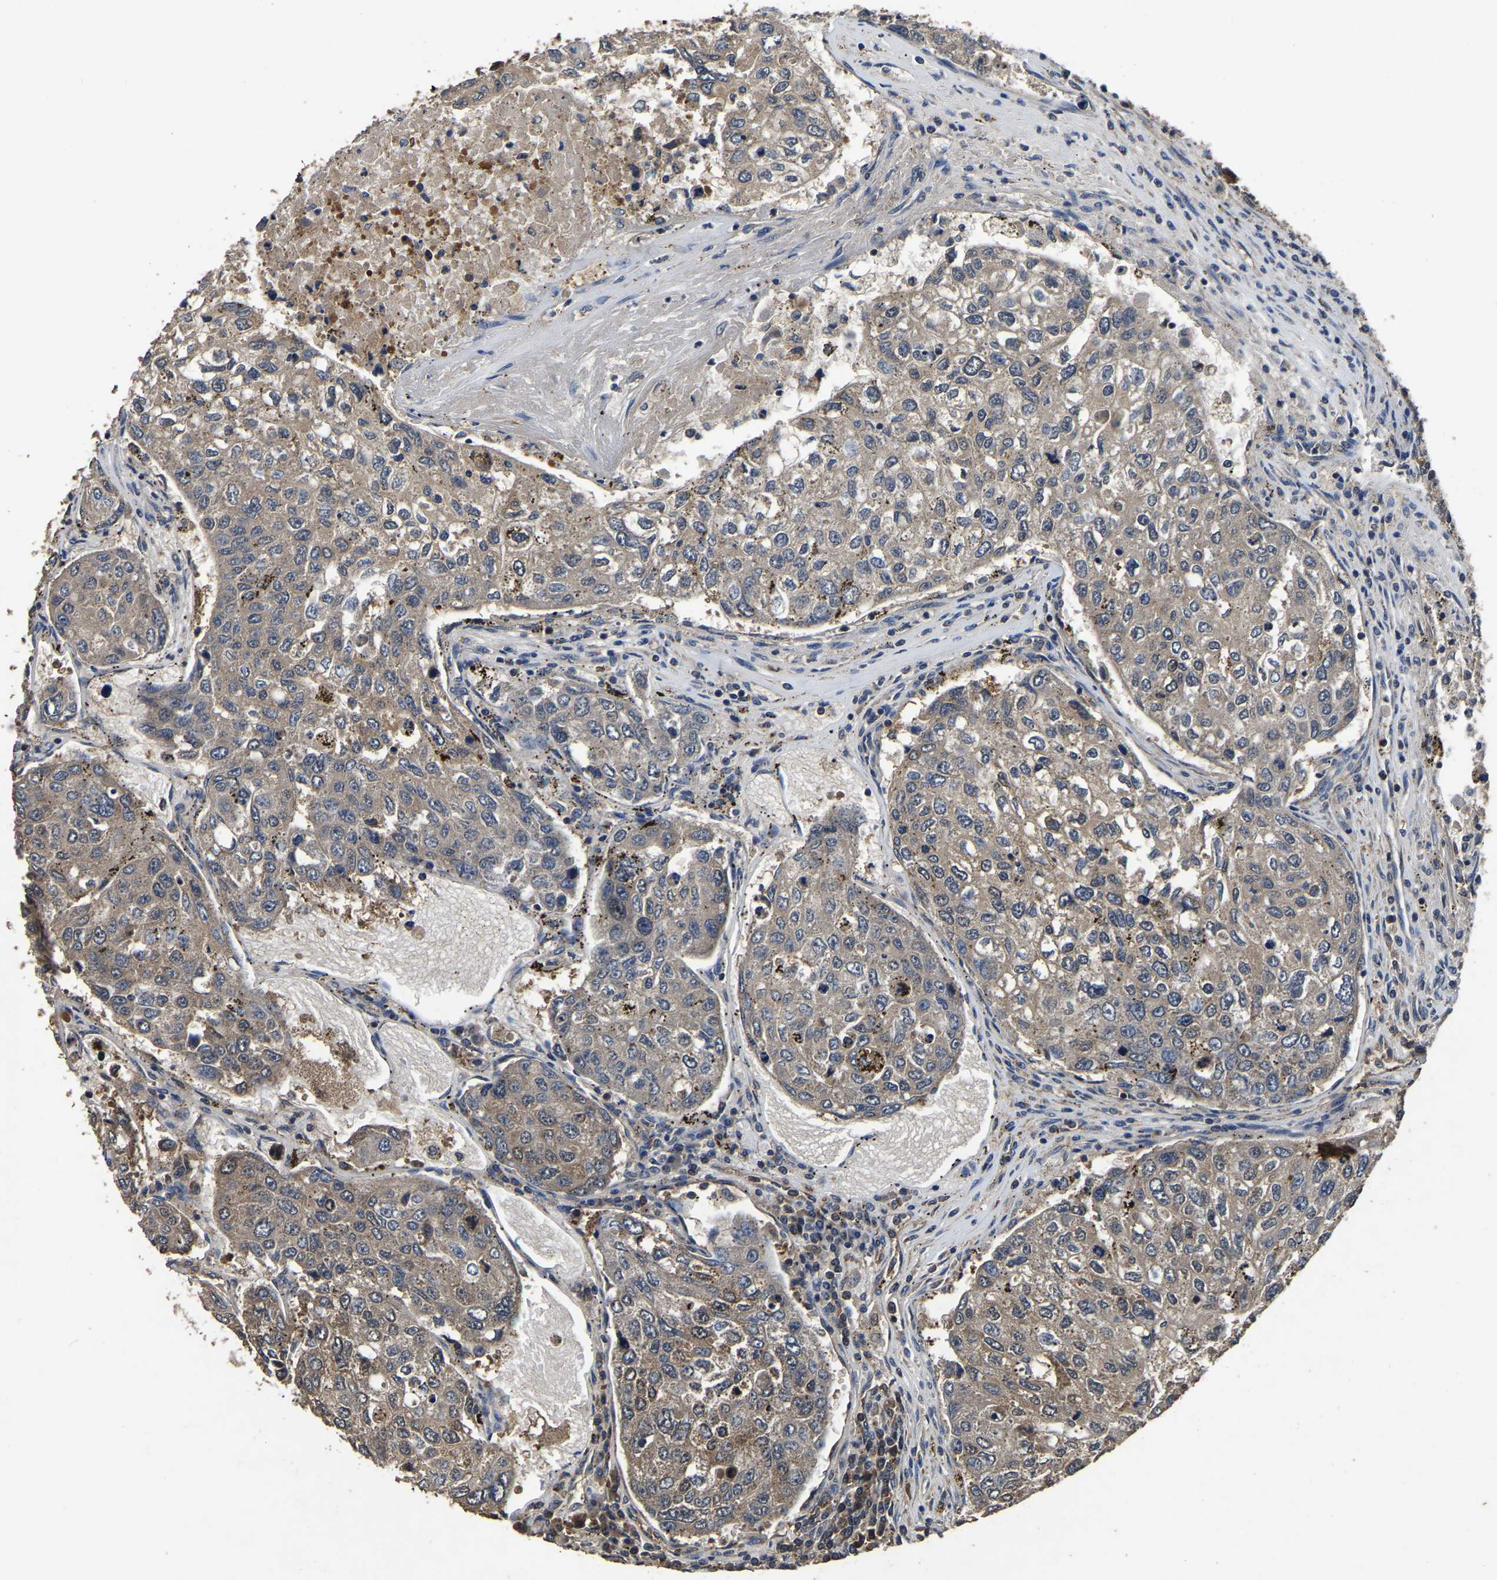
{"staining": {"intensity": "moderate", "quantity": ">75%", "location": "cytoplasmic/membranous"}, "tissue": "urothelial cancer", "cell_type": "Tumor cells", "image_type": "cancer", "snomed": [{"axis": "morphology", "description": "Urothelial carcinoma, High grade"}, {"axis": "topography", "description": "Lymph node"}, {"axis": "topography", "description": "Urinary bladder"}], "caption": "Protein staining of high-grade urothelial carcinoma tissue demonstrates moderate cytoplasmic/membranous staining in about >75% of tumor cells. (DAB (3,3'-diaminobenzidine) IHC with brightfield microscopy, high magnification).", "gene": "CRYZL1", "patient": {"sex": "male", "age": 51}}